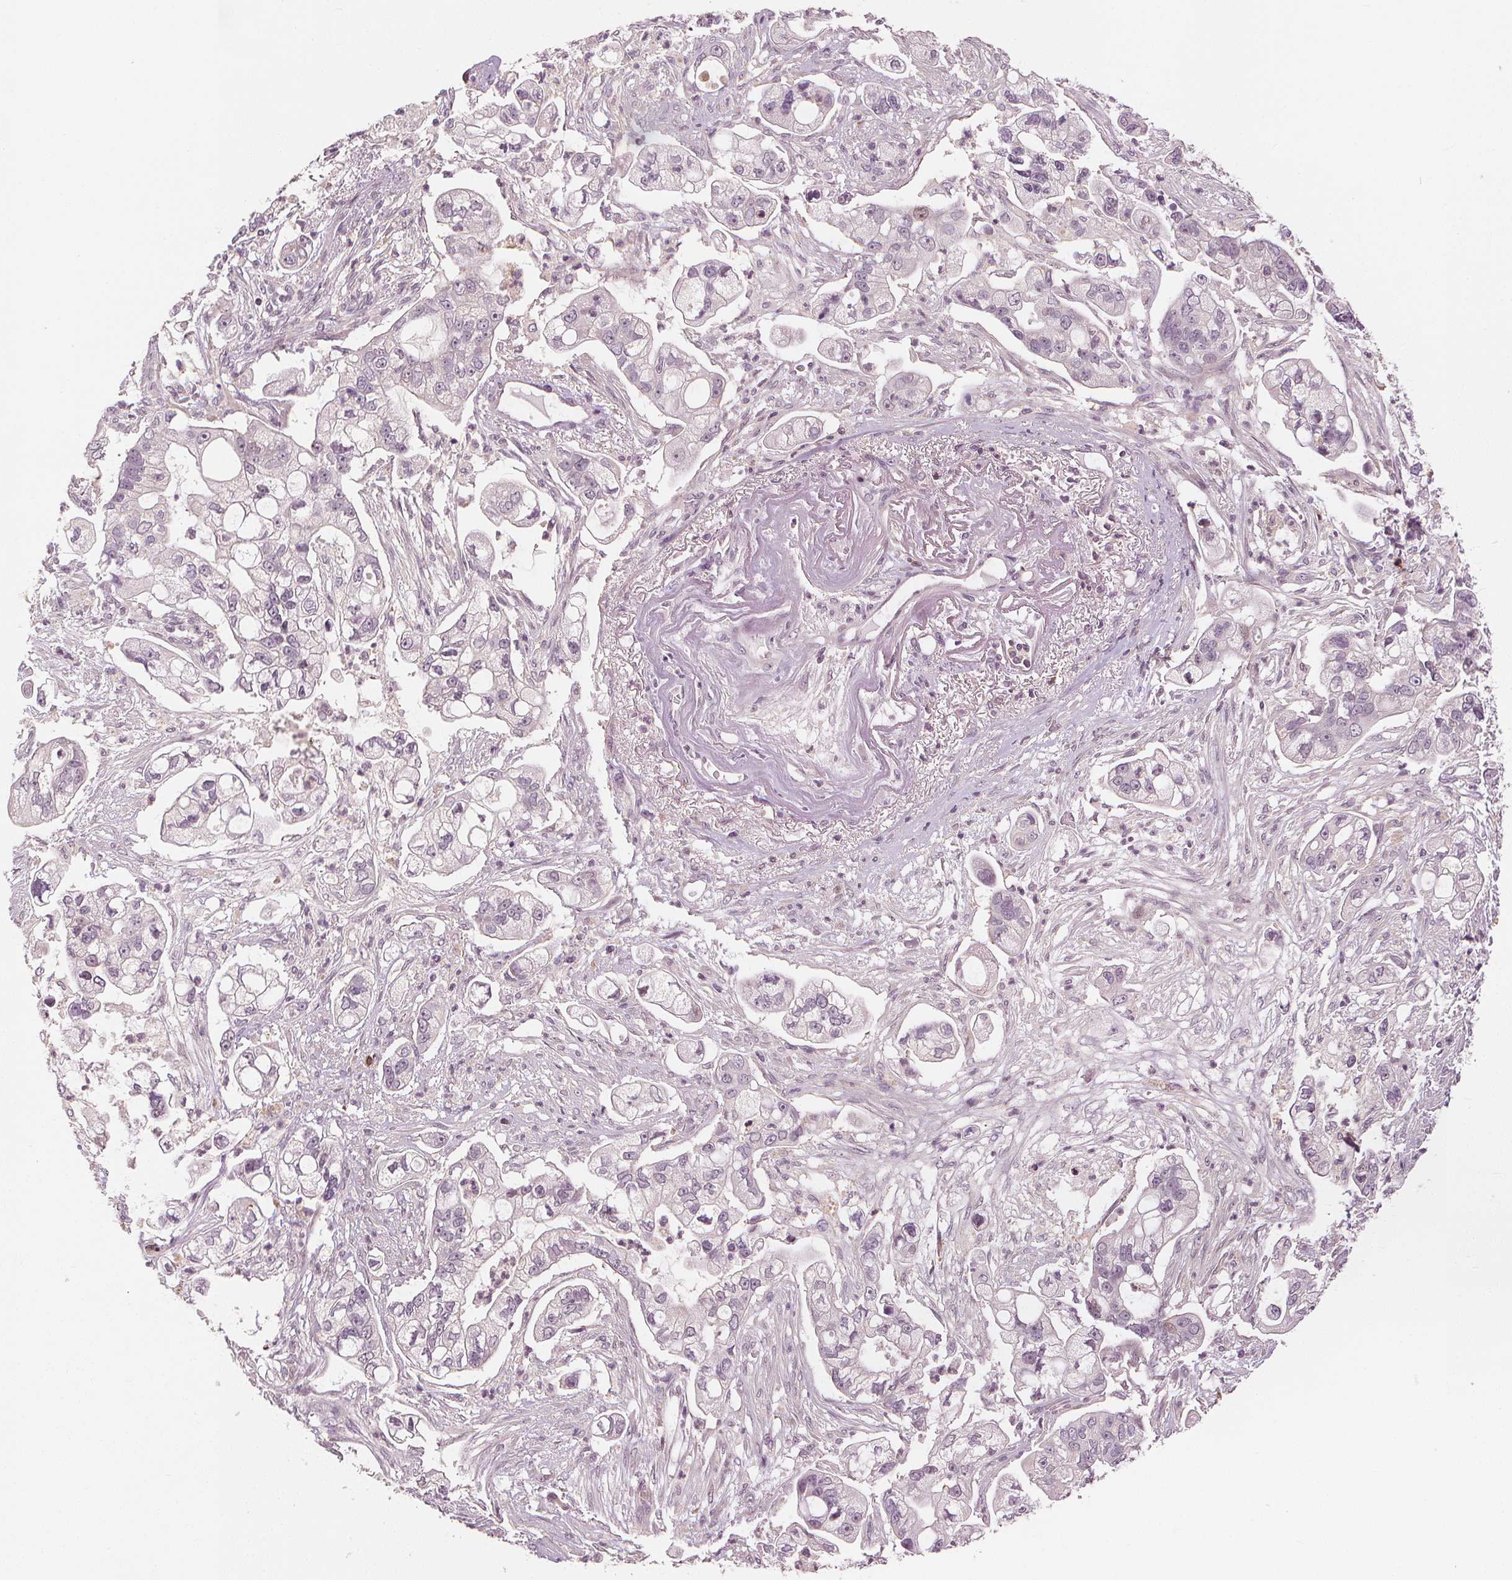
{"staining": {"intensity": "negative", "quantity": "none", "location": "none"}, "tissue": "pancreatic cancer", "cell_type": "Tumor cells", "image_type": "cancer", "snomed": [{"axis": "morphology", "description": "Adenocarcinoma, NOS"}, {"axis": "topography", "description": "Pancreas"}], "caption": "Tumor cells are negative for brown protein staining in pancreatic cancer (adenocarcinoma). (Stains: DAB IHC with hematoxylin counter stain, Microscopy: brightfield microscopy at high magnification).", "gene": "SLC34A1", "patient": {"sex": "female", "age": 69}}